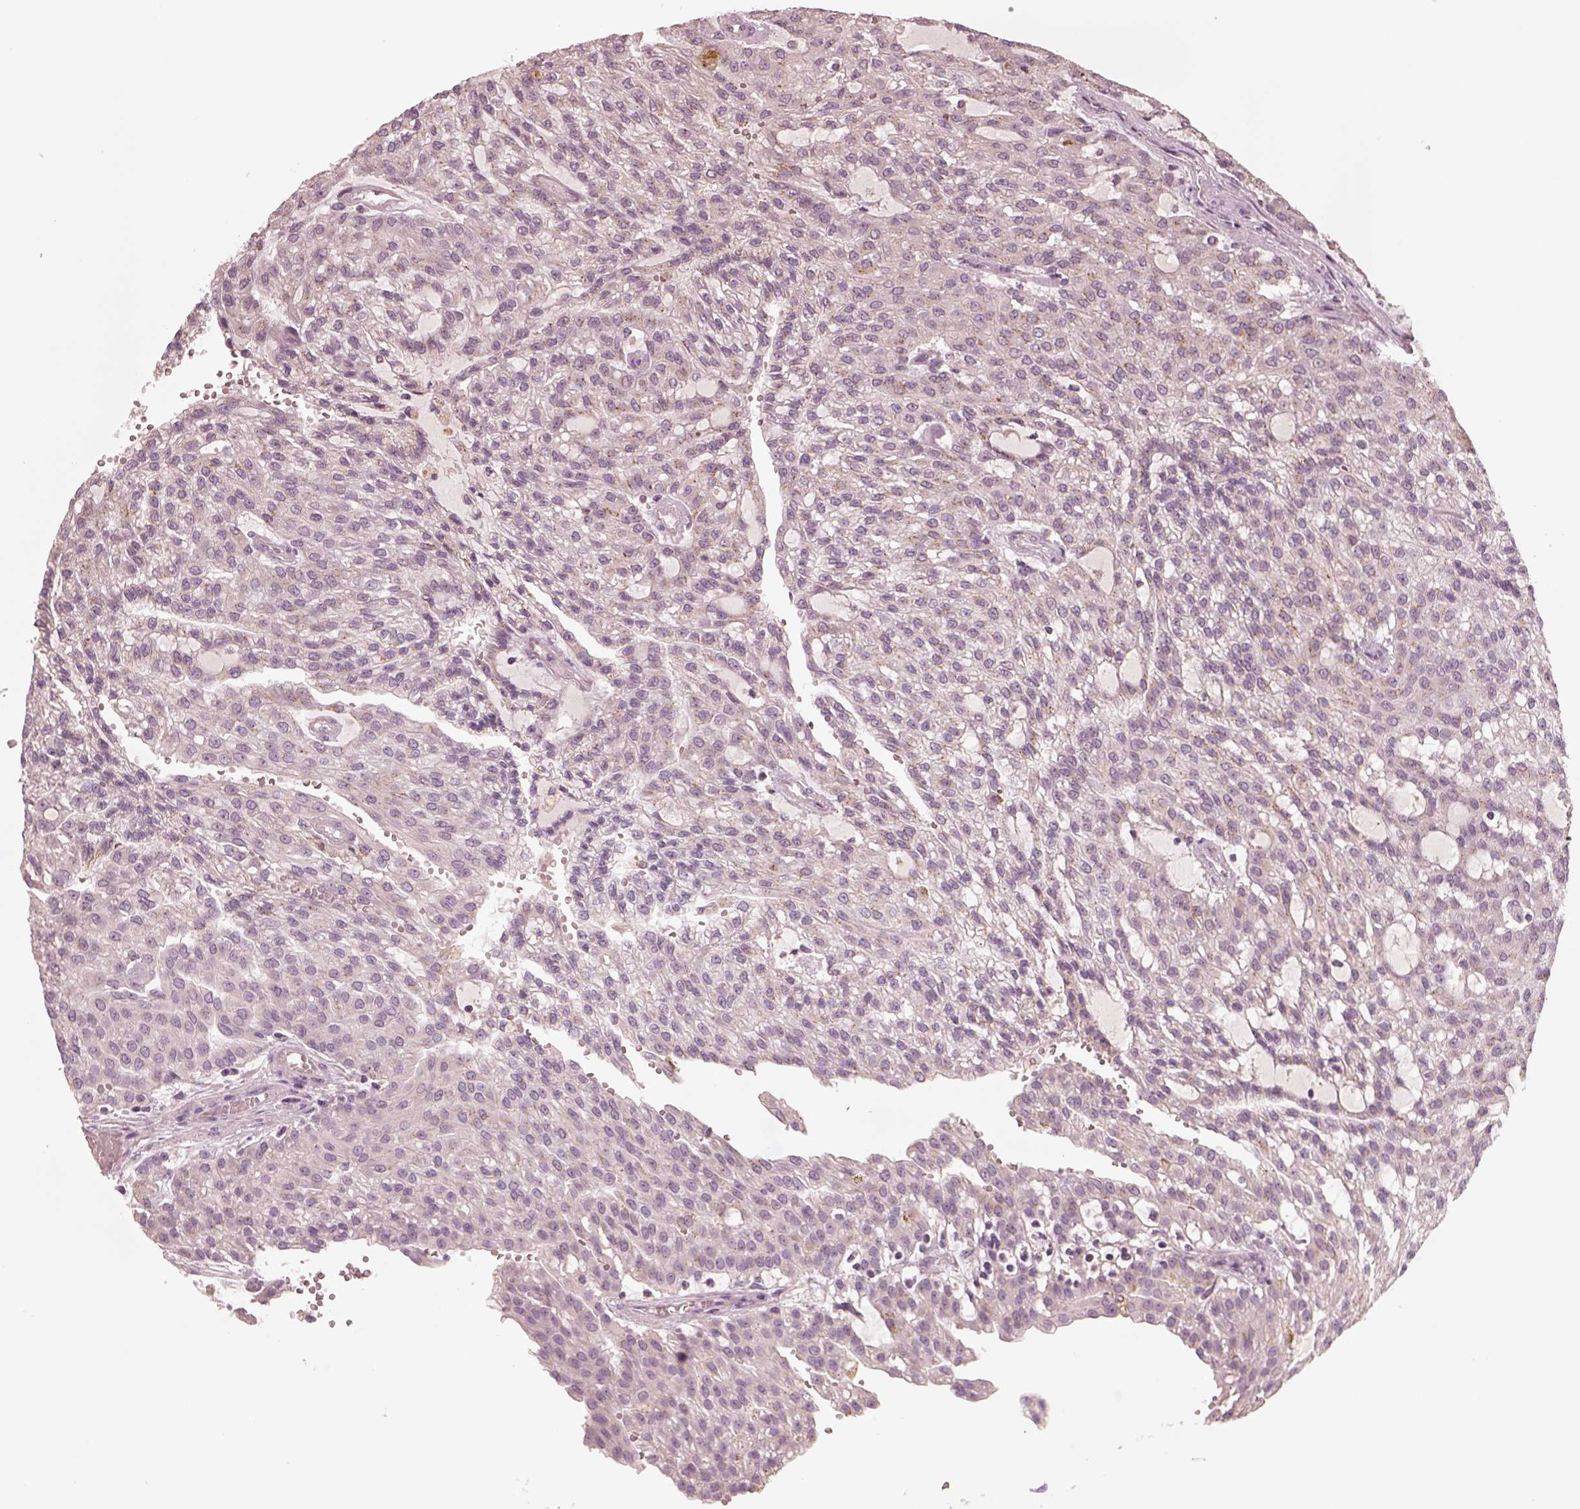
{"staining": {"intensity": "negative", "quantity": "none", "location": "none"}, "tissue": "renal cancer", "cell_type": "Tumor cells", "image_type": "cancer", "snomed": [{"axis": "morphology", "description": "Adenocarcinoma, NOS"}, {"axis": "topography", "description": "Kidney"}], "caption": "Renal cancer was stained to show a protein in brown. There is no significant expression in tumor cells.", "gene": "SDCBP2", "patient": {"sex": "male", "age": 63}}